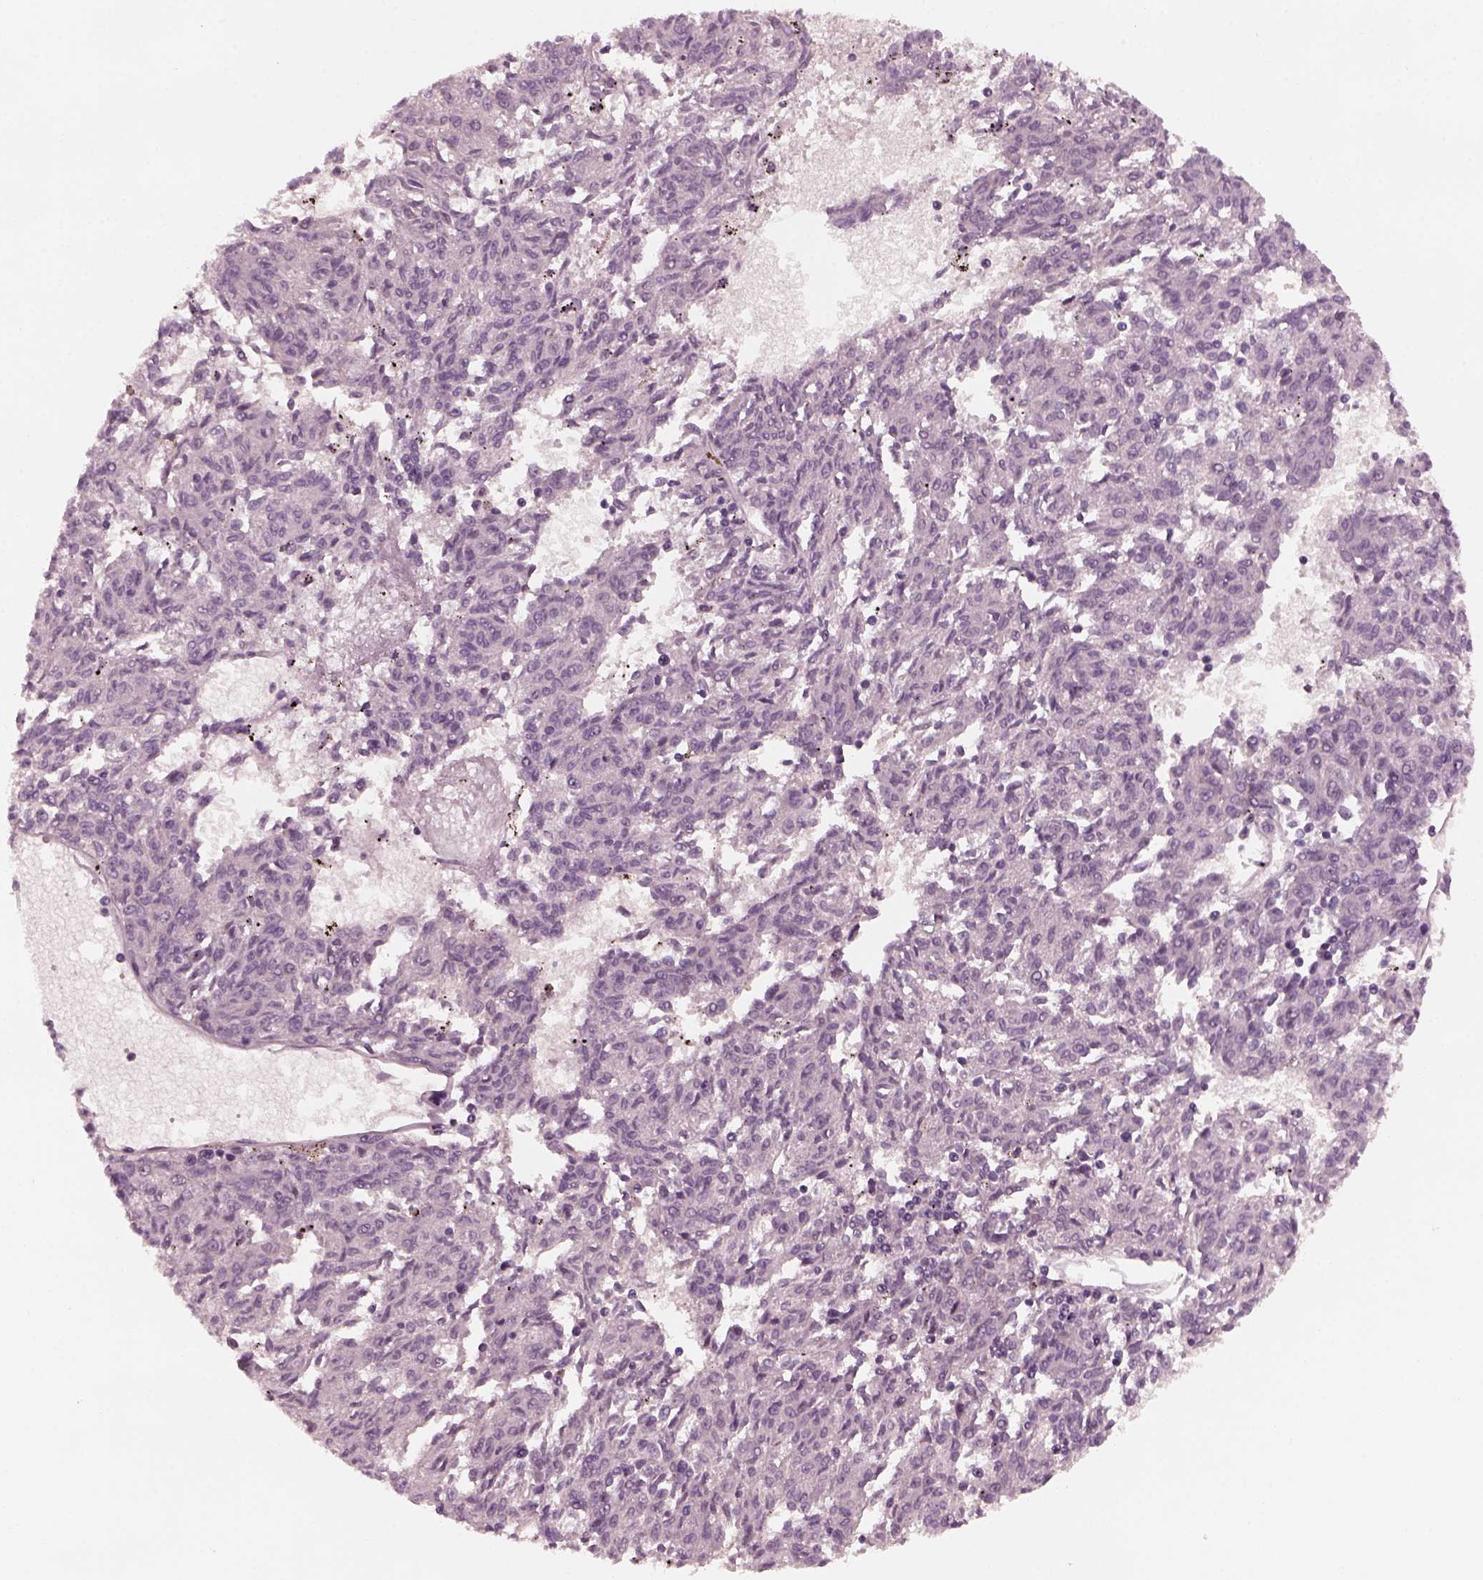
{"staining": {"intensity": "negative", "quantity": "none", "location": "none"}, "tissue": "melanoma", "cell_type": "Tumor cells", "image_type": "cancer", "snomed": [{"axis": "morphology", "description": "Malignant melanoma, NOS"}, {"axis": "topography", "description": "Skin"}], "caption": "The immunohistochemistry (IHC) histopathology image has no significant positivity in tumor cells of melanoma tissue.", "gene": "SAXO1", "patient": {"sex": "female", "age": 72}}